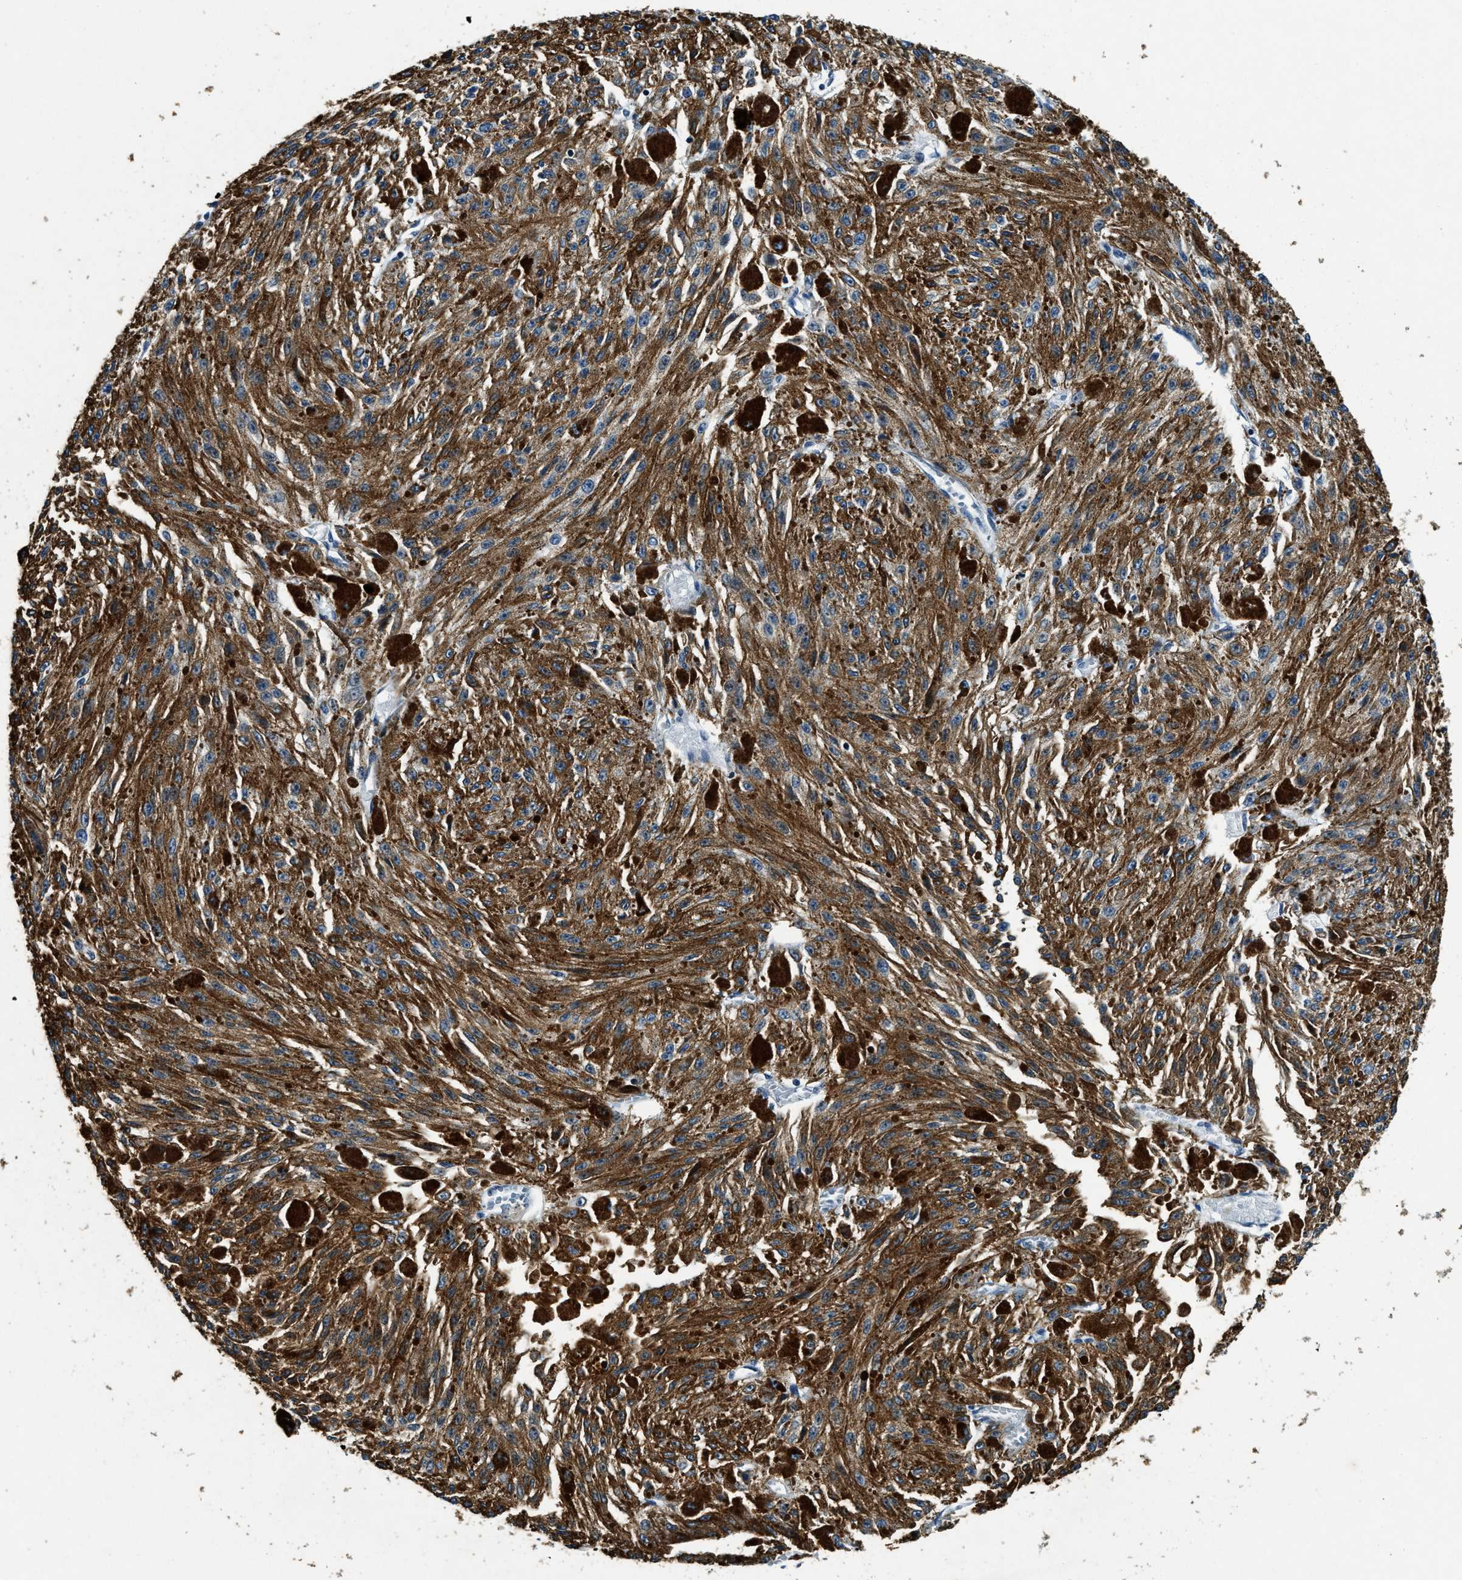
{"staining": {"intensity": "moderate", "quantity": ">75%", "location": "cytoplasmic/membranous"}, "tissue": "melanoma", "cell_type": "Tumor cells", "image_type": "cancer", "snomed": [{"axis": "morphology", "description": "Malignant melanoma, NOS"}, {"axis": "topography", "description": "Other"}], "caption": "Immunohistochemical staining of malignant melanoma shows moderate cytoplasmic/membranous protein staining in about >75% of tumor cells. The staining was performed using DAB, with brown indicating positive protein expression. Nuclei are stained blue with hematoxylin.", "gene": "ZC3HC1", "patient": {"sex": "male", "age": 79}}